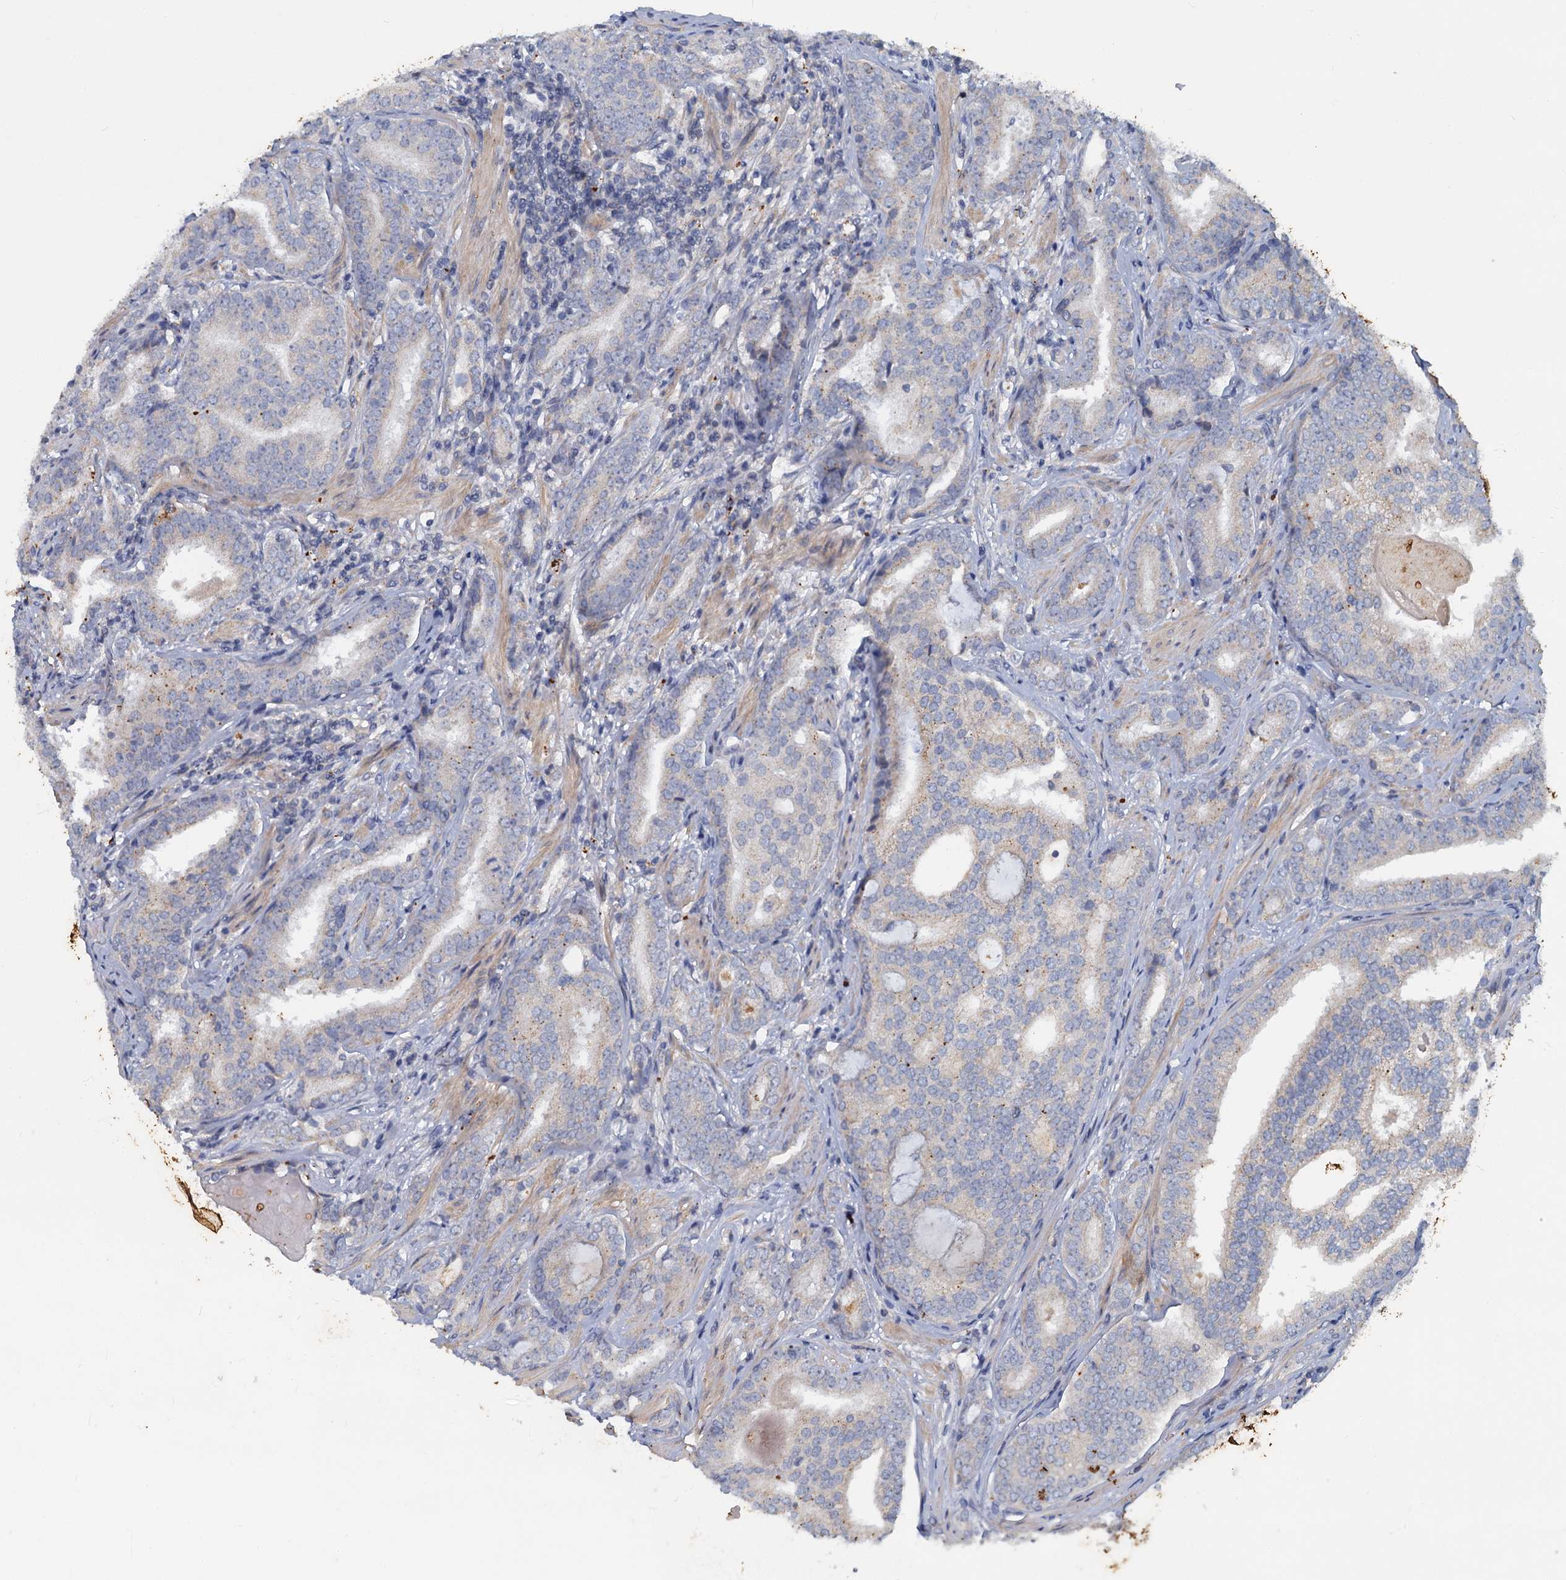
{"staining": {"intensity": "negative", "quantity": "none", "location": "none"}, "tissue": "prostate cancer", "cell_type": "Tumor cells", "image_type": "cancer", "snomed": [{"axis": "morphology", "description": "Adenocarcinoma, High grade"}, {"axis": "topography", "description": "Prostate"}], "caption": "Immunohistochemistry histopathology image of neoplastic tissue: human prostate cancer stained with DAB exhibits no significant protein staining in tumor cells.", "gene": "SLC2A7", "patient": {"sex": "male", "age": 63}}